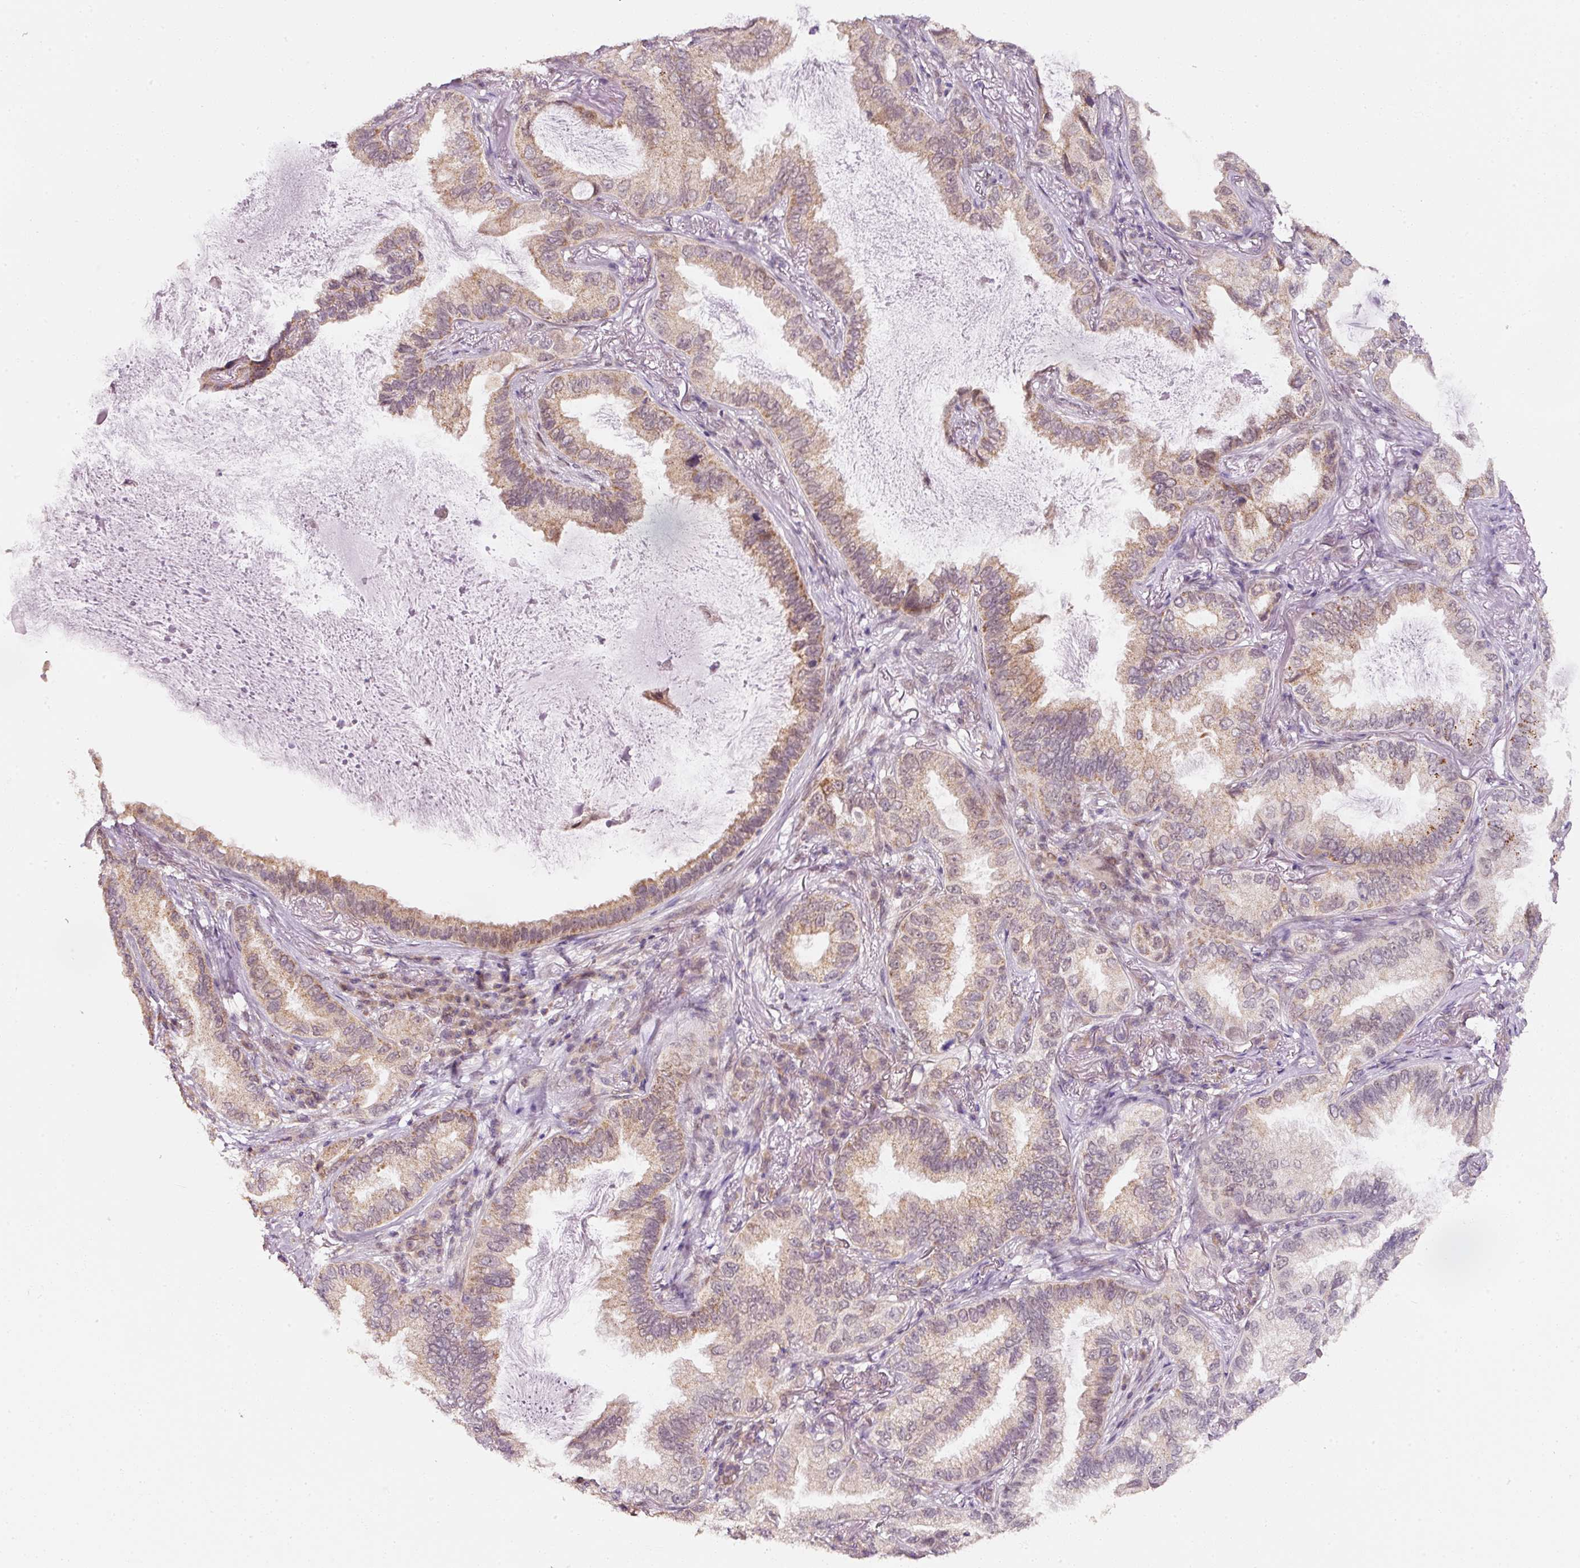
{"staining": {"intensity": "moderate", "quantity": "25%-75%", "location": "cytoplasmic/membranous"}, "tissue": "lung cancer", "cell_type": "Tumor cells", "image_type": "cancer", "snomed": [{"axis": "morphology", "description": "Adenocarcinoma, NOS"}, {"axis": "topography", "description": "Lung"}], "caption": "Immunohistochemistry (IHC) of human adenocarcinoma (lung) shows medium levels of moderate cytoplasmic/membranous positivity in about 25%-75% of tumor cells.", "gene": "ZNF460", "patient": {"sex": "female", "age": 69}}